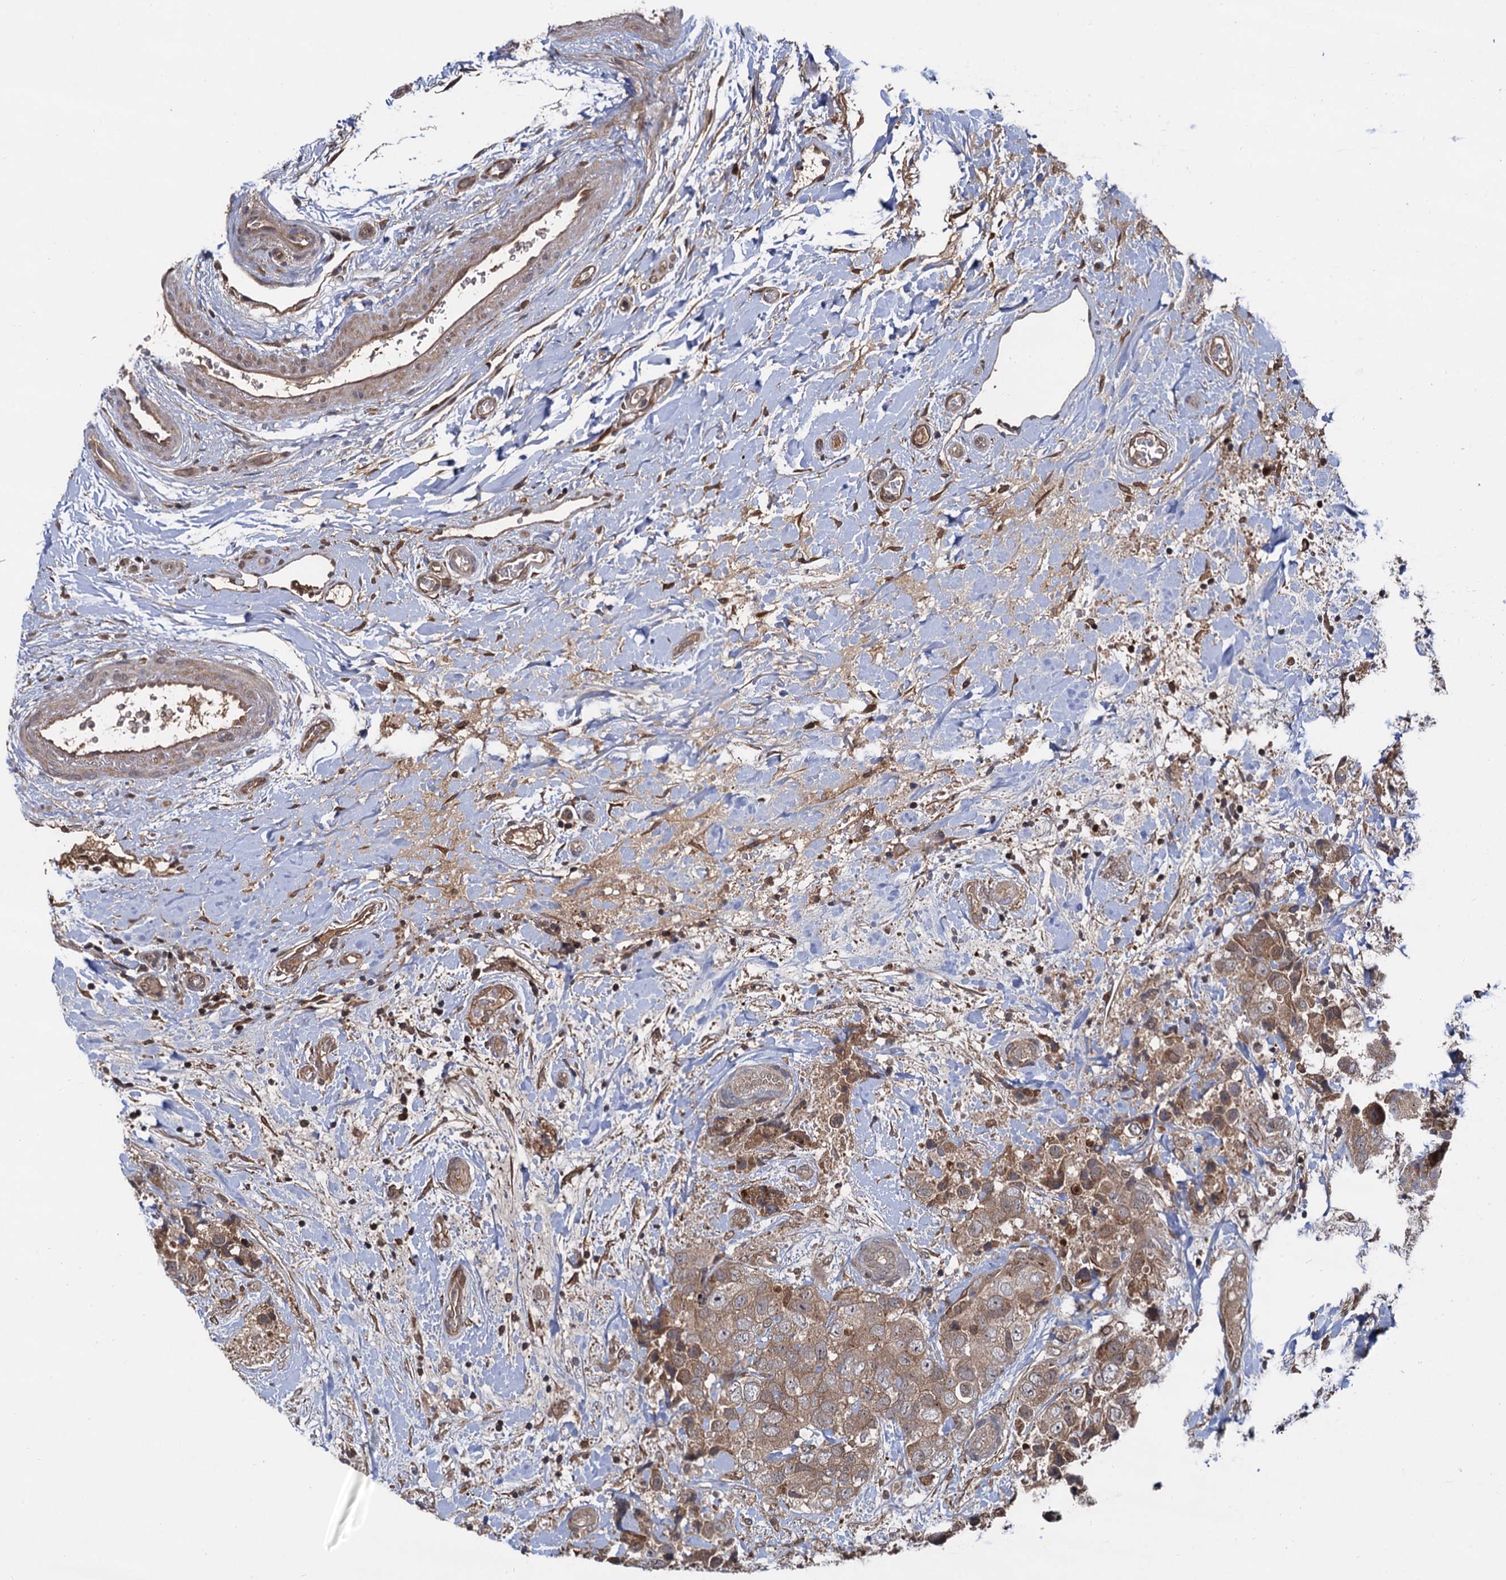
{"staining": {"intensity": "weak", "quantity": ">75%", "location": "cytoplasmic/membranous"}, "tissue": "breast cancer", "cell_type": "Tumor cells", "image_type": "cancer", "snomed": [{"axis": "morphology", "description": "Duct carcinoma"}, {"axis": "topography", "description": "Breast"}], "caption": "Breast infiltrating ductal carcinoma stained with a protein marker demonstrates weak staining in tumor cells.", "gene": "SELENOP", "patient": {"sex": "female", "age": 62}}